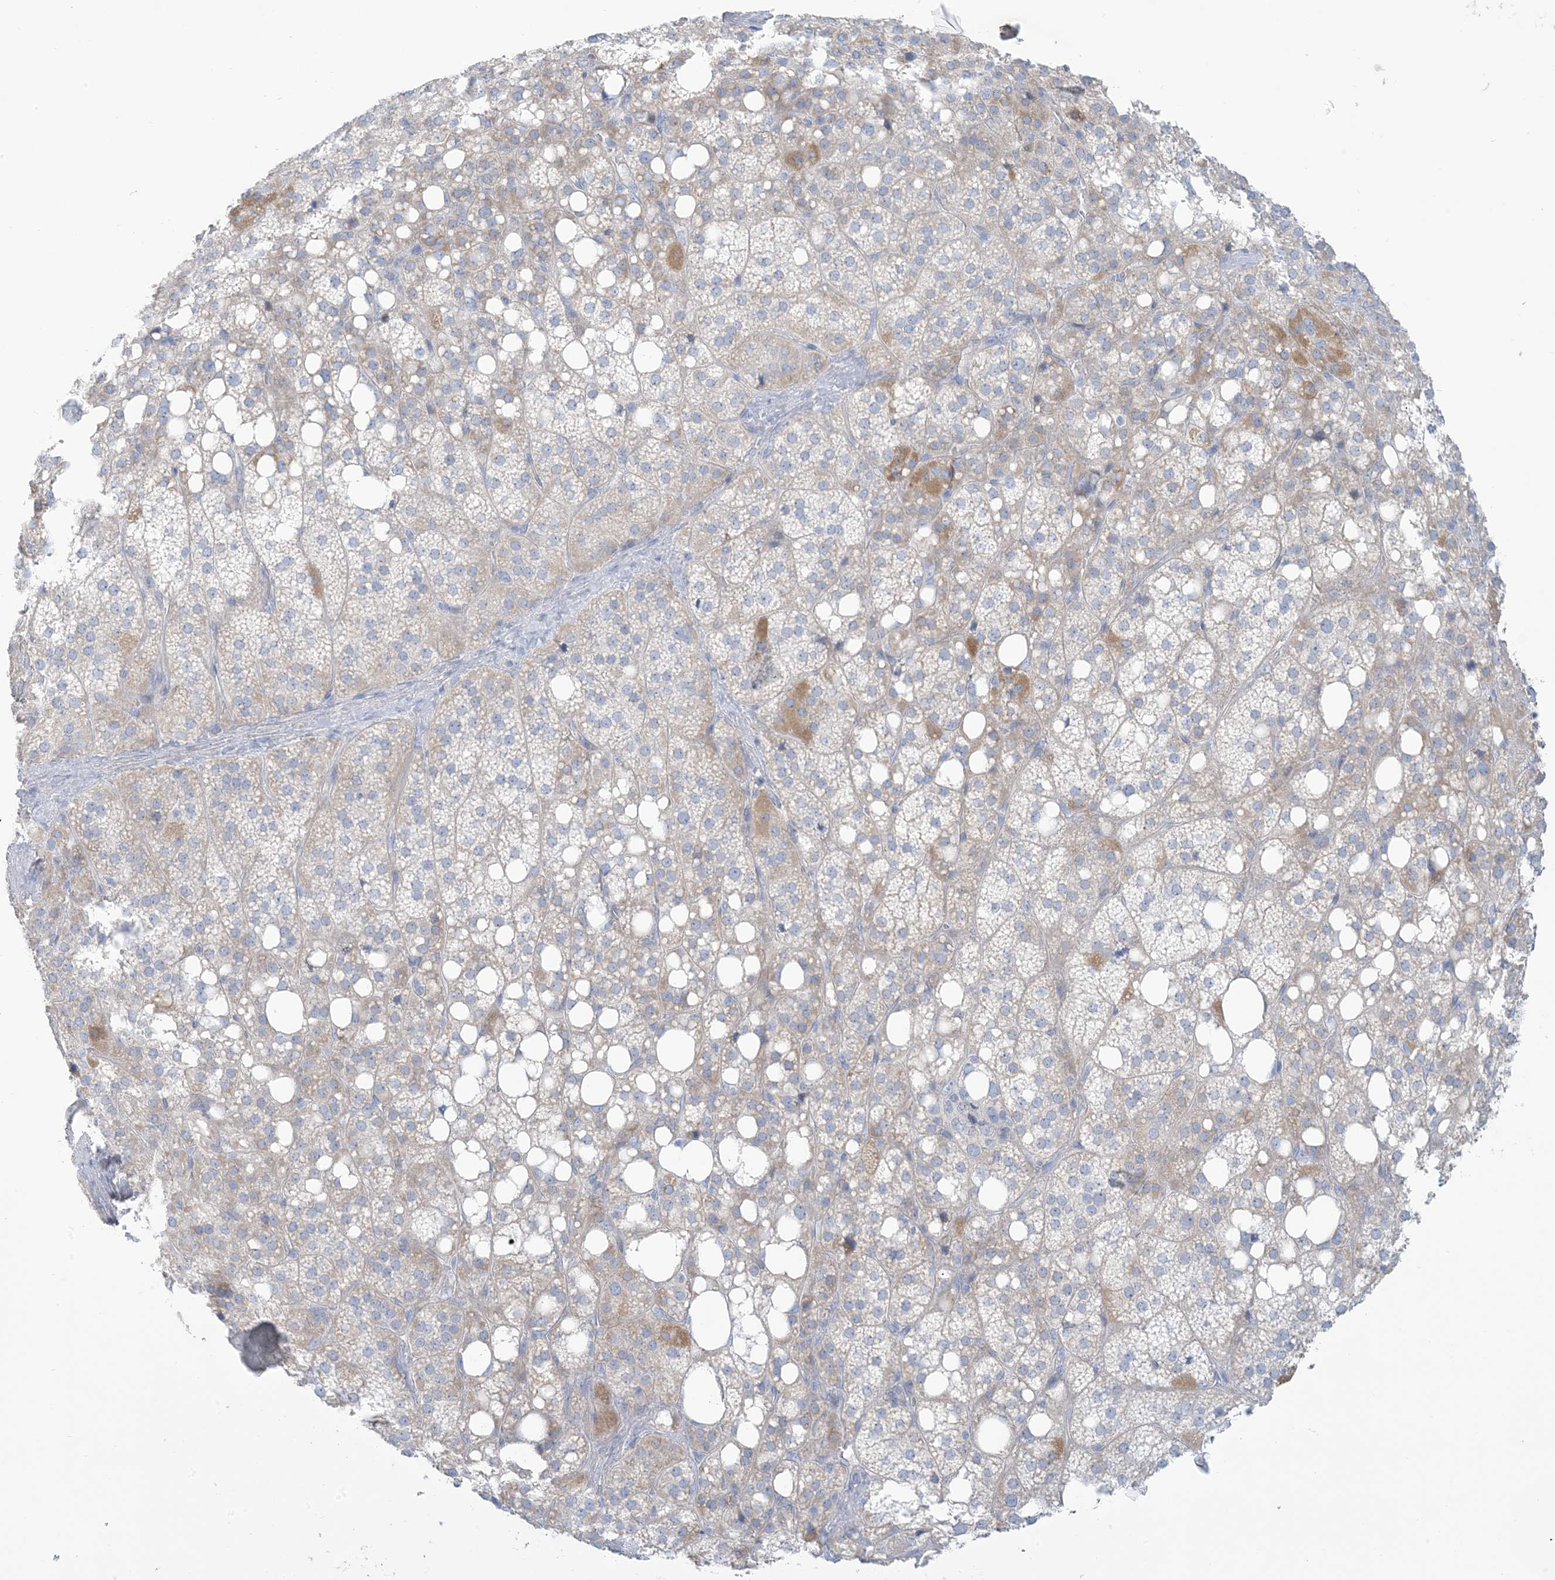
{"staining": {"intensity": "moderate", "quantity": "25%-75%", "location": "cytoplasmic/membranous"}, "tissue": "adrenal gland", "cell_type": "Glandular cells", "image_type": "normal", "snomed": [{"axis": "morphology", "description": "Normal tissue, NOS"}, {"axis": "topography", "description": "Adrenal gland"}], "caption": "An immunohistochemistry histopathology image of normal tissue is shown. Protein staining in brown labels moderate cytoplasmic/membranous positivity in adrenal gland within glandular cells.", "gene": "MTHFD2L", "patient": {"sex": "female", "age": 59}}